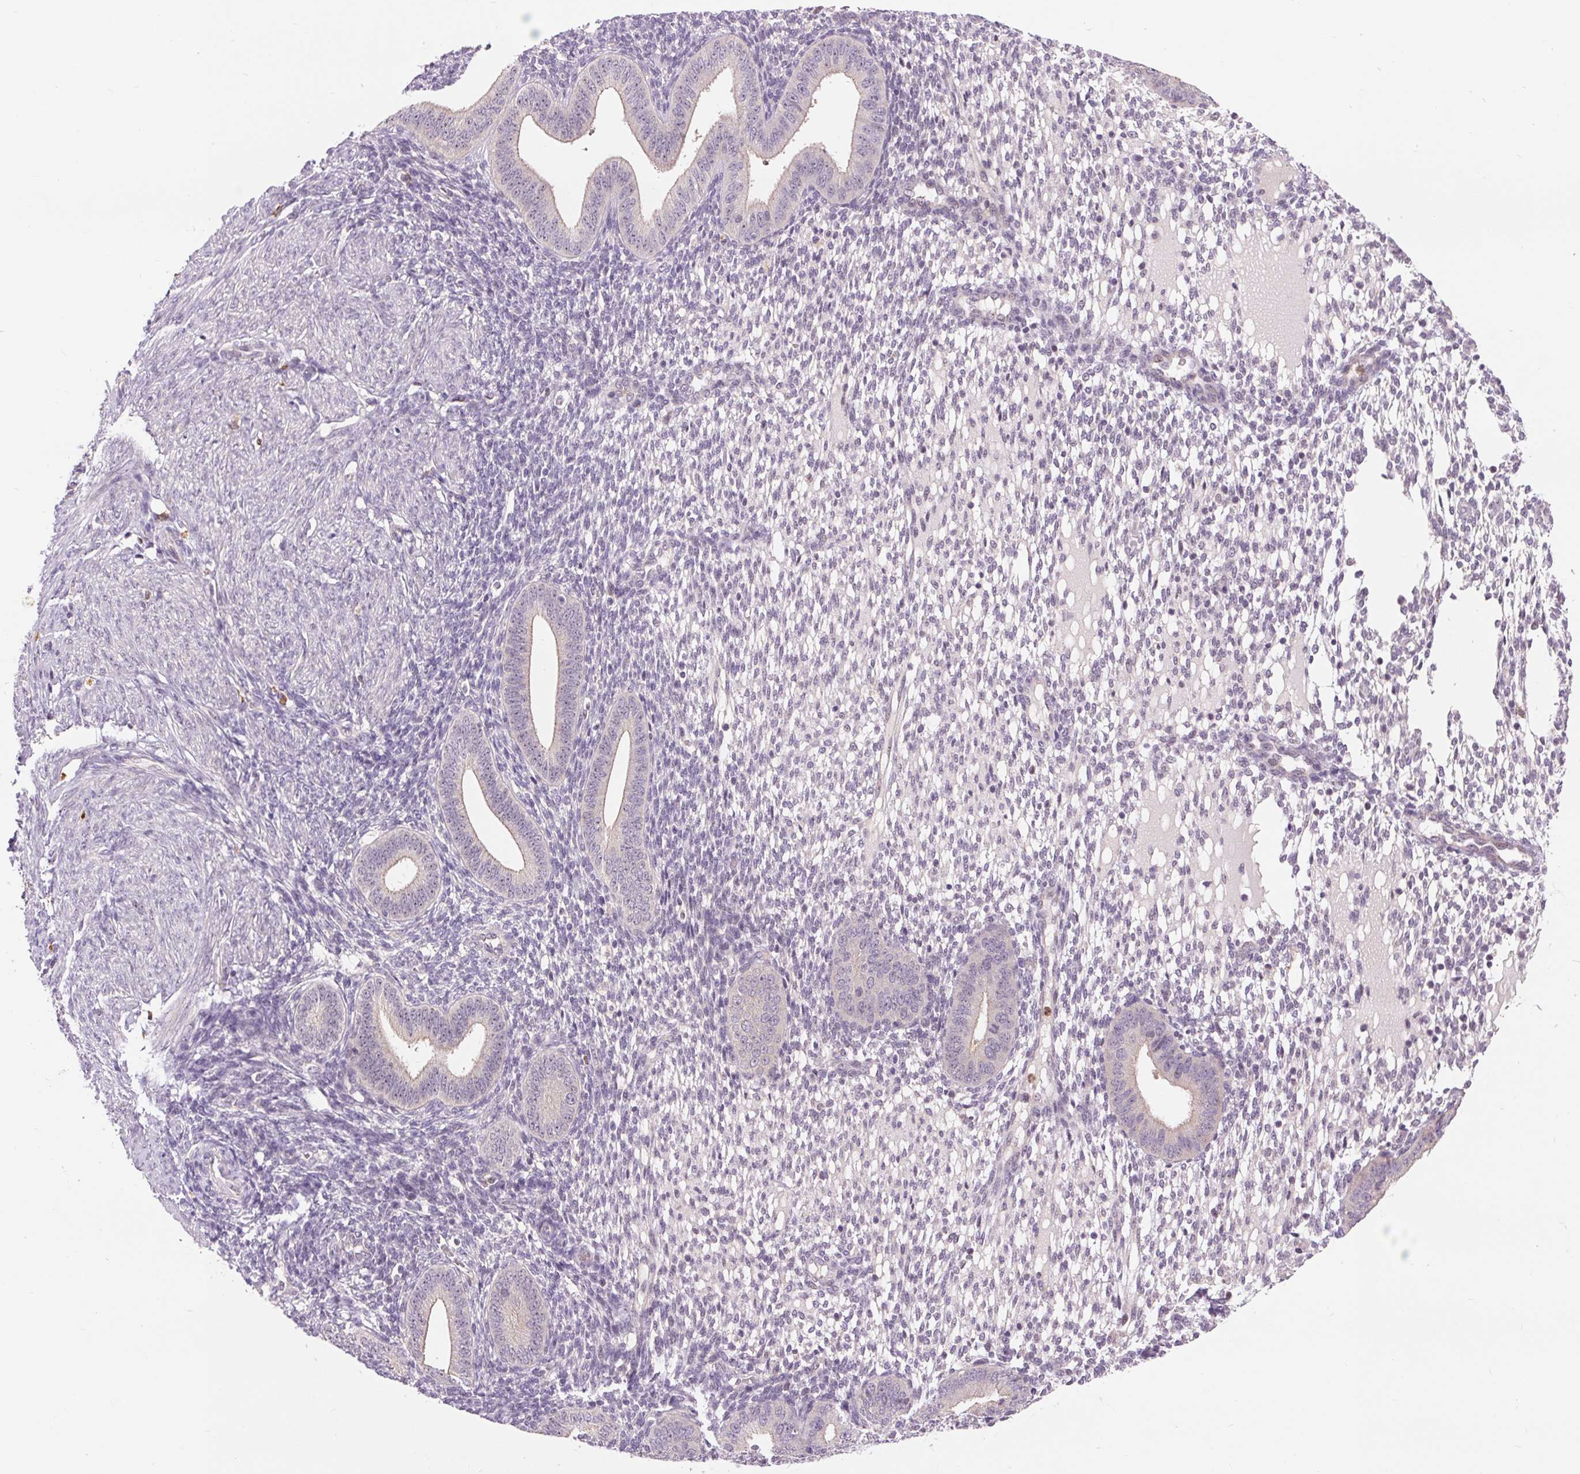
{"staining": {"intensity": "negative", "quantity": "none", "location": "none"}, "tissue": "endometrium", "cell_type": "Cells in endometrial stroma", "image_type": "normal", "snomed": [{"axis": "morphology", "description": "Normal tissue, NOS"}, {"axis": "topography", "description": "Endometrium"}], "caption": "Protein analysis of unremarkable endometrium demonstrates no significant expression in cells in endometrial stroma.", "gene": "RANBP3L", "patient": {"sex": "female", "age": 40}}